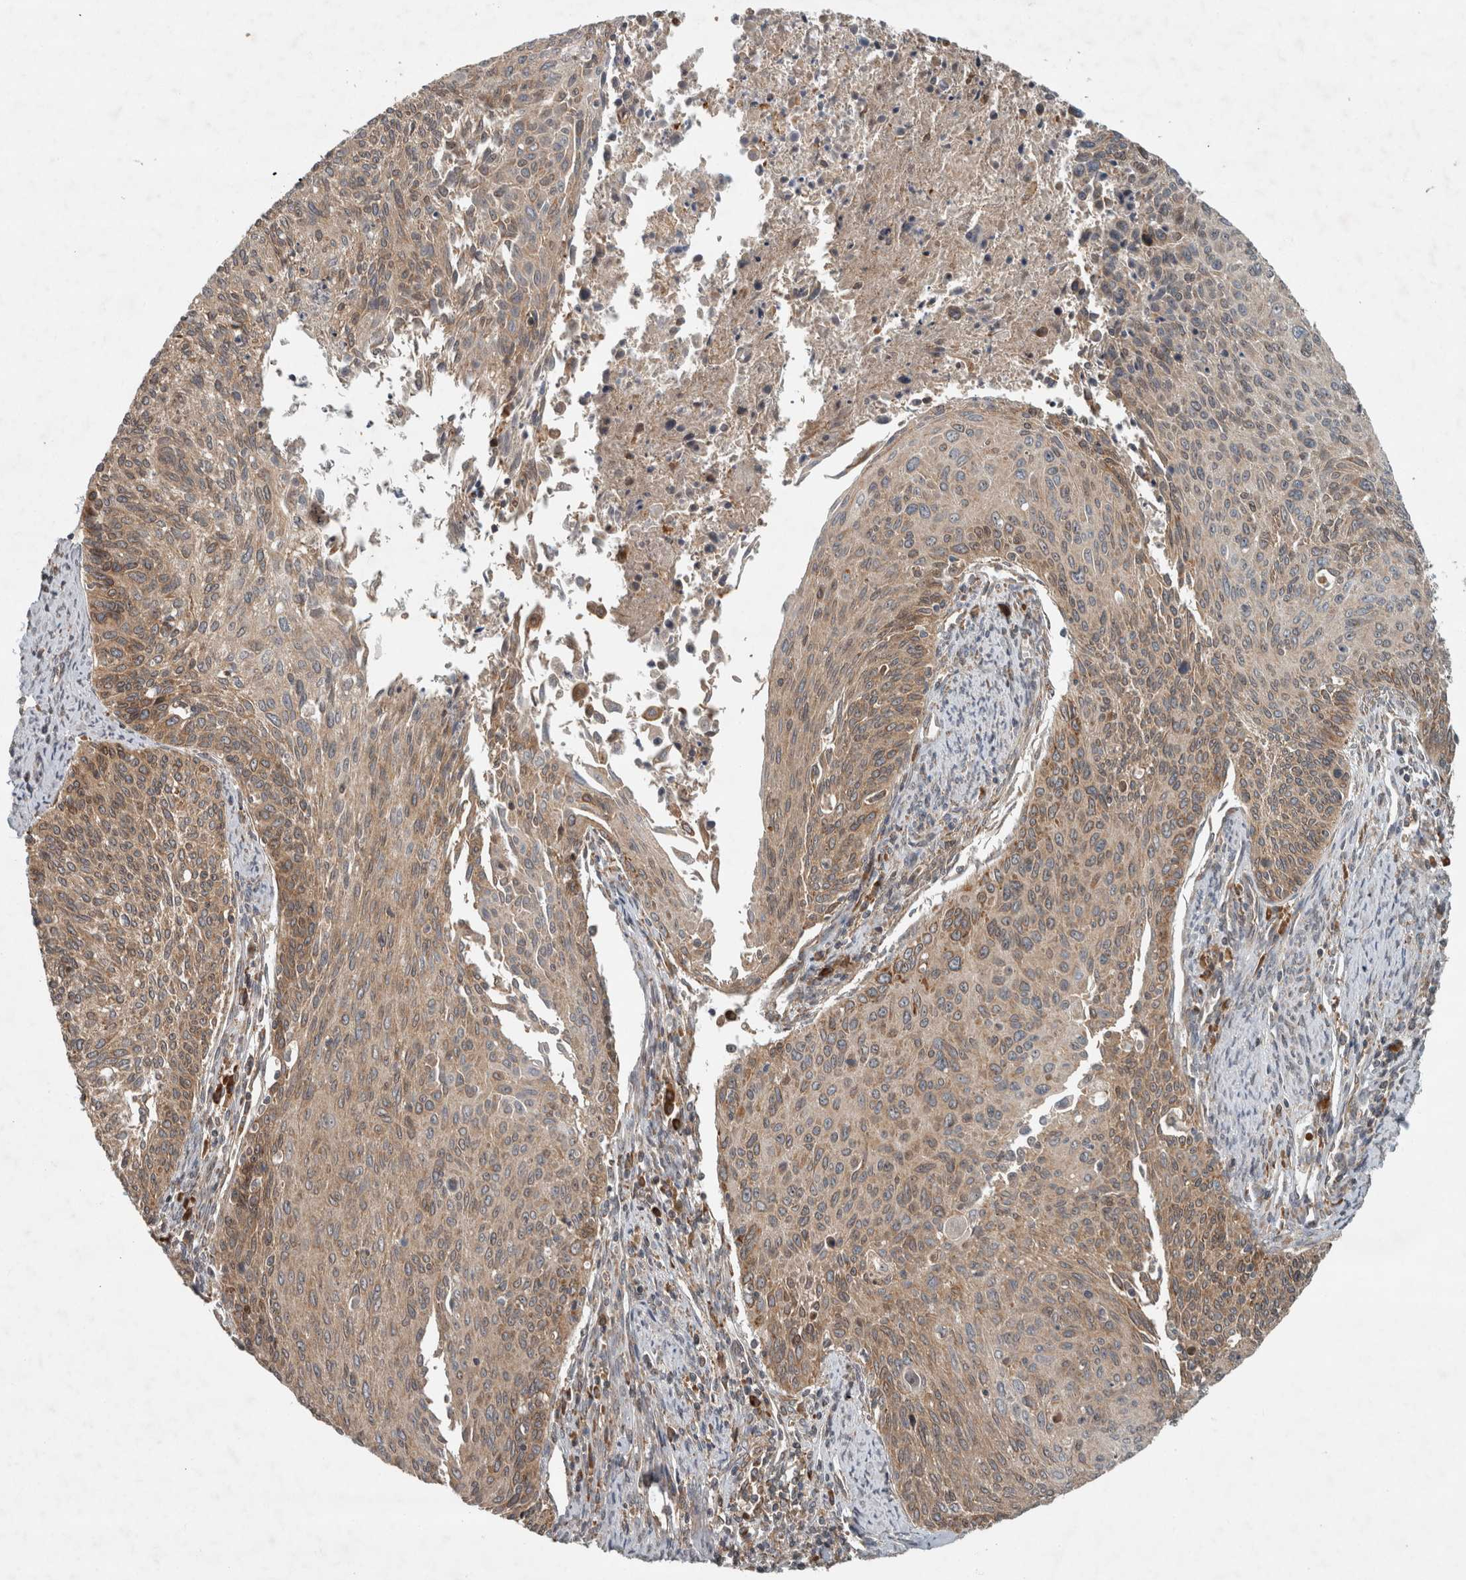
{"staining": {"intensity": "moderate", "quantity": "25%-75%", "location": "cytoplasmic/membranous"}, "tissue": "cervical cancer", "cell_type": "Tumor cells", "image_type": "cancer", "snomed": [{"axis": "morphology", "description": "Squamous cell carcinoma, NOS"}, {"axis": "topography", "description": "Cervix"}], "caption": "The image reveals immunohistochemical staining of cervical cancer. There is moderate cytoplasmic/membranous staining is identified in approximately 25%-75% of tumor cells.", "gene": "GPR137B", "patient": {"sex": "female", "age": 55}}